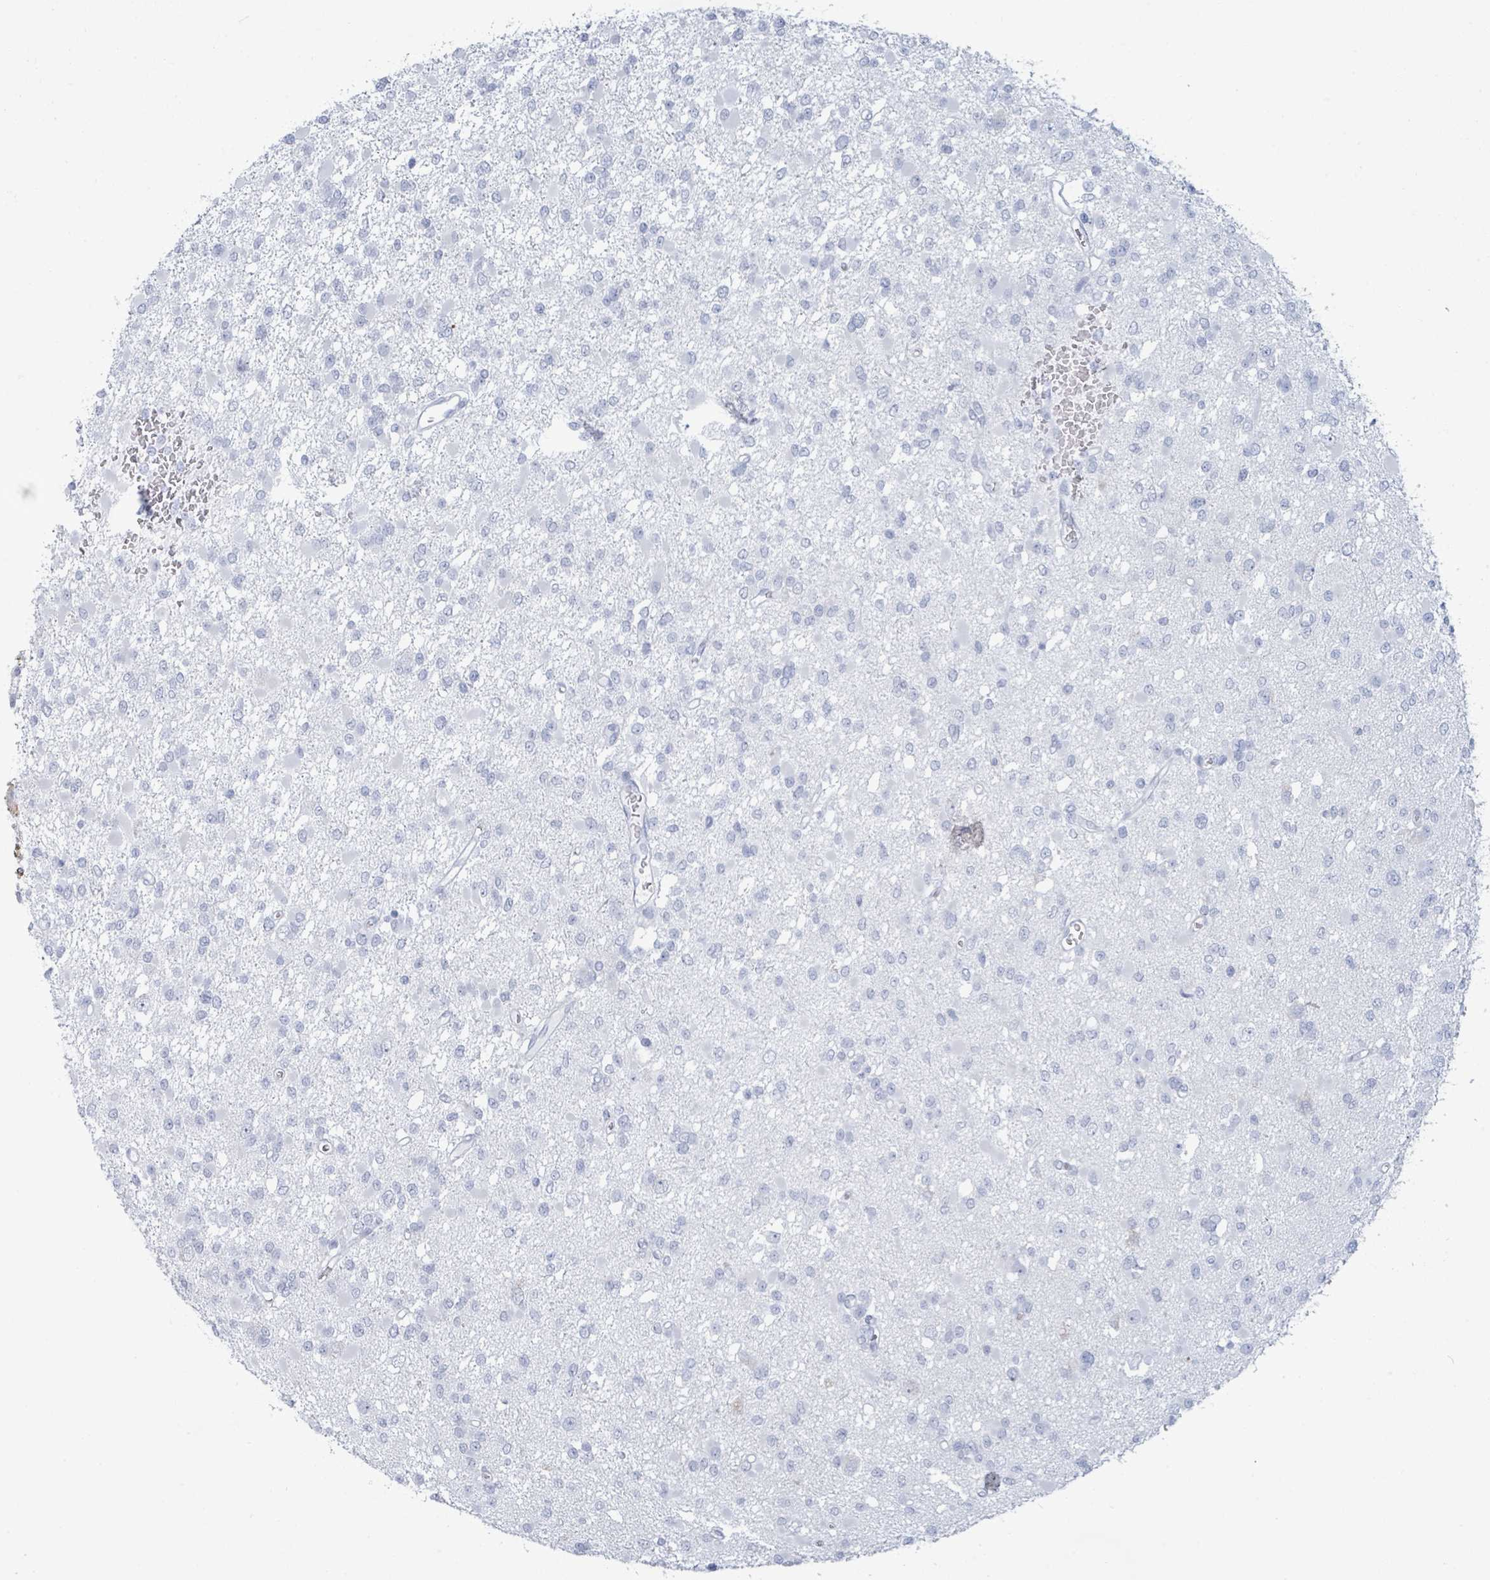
{"staining": {"intensity": "negative", "quantity": "none", "location": "none"}, "tissue": "glioma", "cell_type": "Tumor cells", "image_type": "cancer", "snomed": [{"axis": "morphology", "description": "Glioma, malignant, Low grade"}, {"axis": "topography", "description": "Brain"}], "caption": "Immunohistochemistry (IHC) of malignant glioma (low-grade) demonstrates no expression in tumor cells.", "gene": "PGA3", "patient": {"sex": "female", "age": 22}}